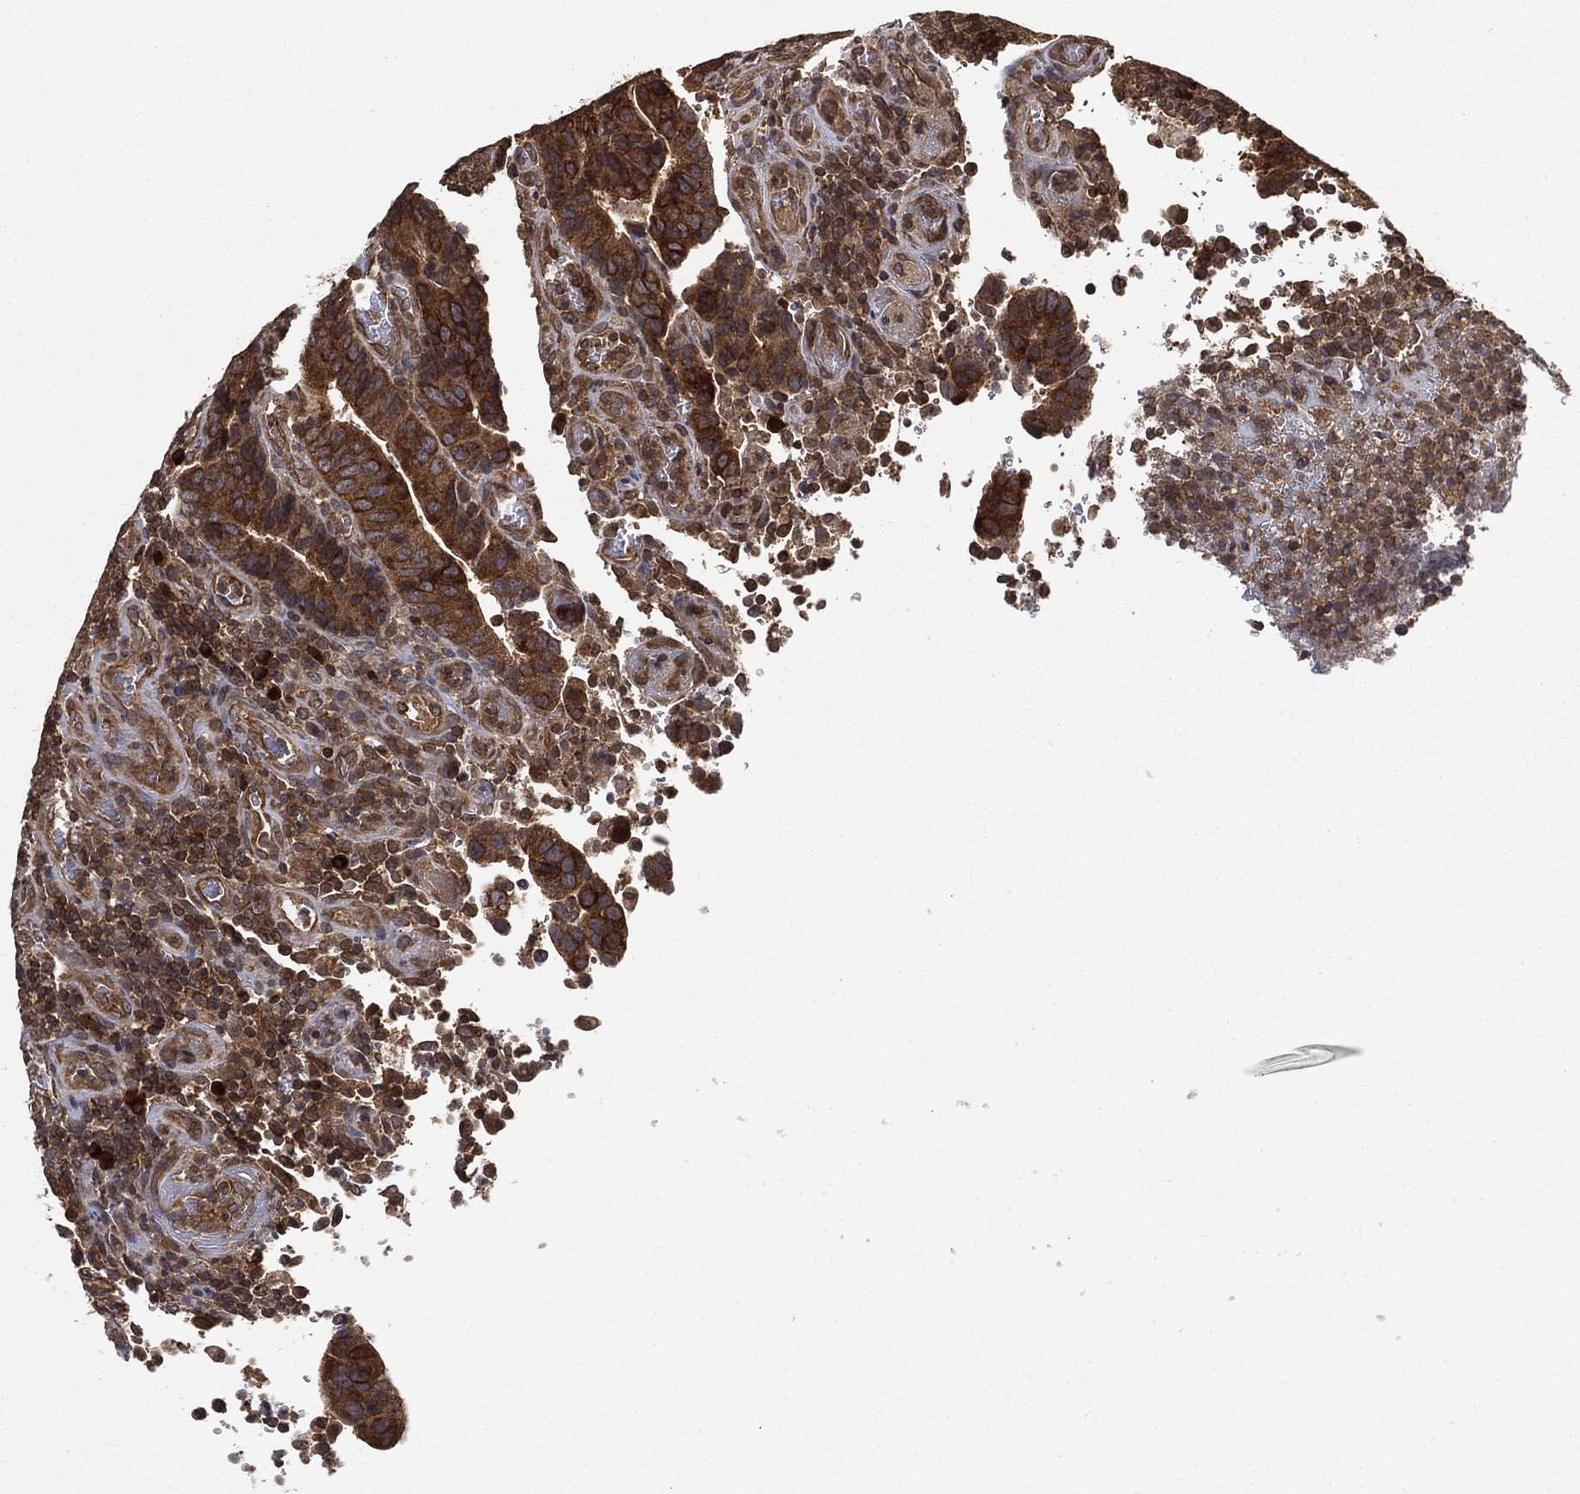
{"staining": {"intensity": "strong", "quantity": "25%-75%", "location": "cytoplasmic/membranous"}, "tissue": "colorectal cancer", "cell_type": "Tumor cells", "image_type": "cancer", "snomed": [{"axis": "morphology", "description": "Adenocarcinoma, NOS"}, {"axis": "topography", "description": "Colon"}], "caption": "The photomicrograph reveals immunohistochemical staining of colorectal adenocarcinoma. There is strong cytoplasmic/membranous staining is identified in approximately 25%-75% of tumor cells.", "gene": "UBA5", "patient": {"sex": "female", "age": 56}}